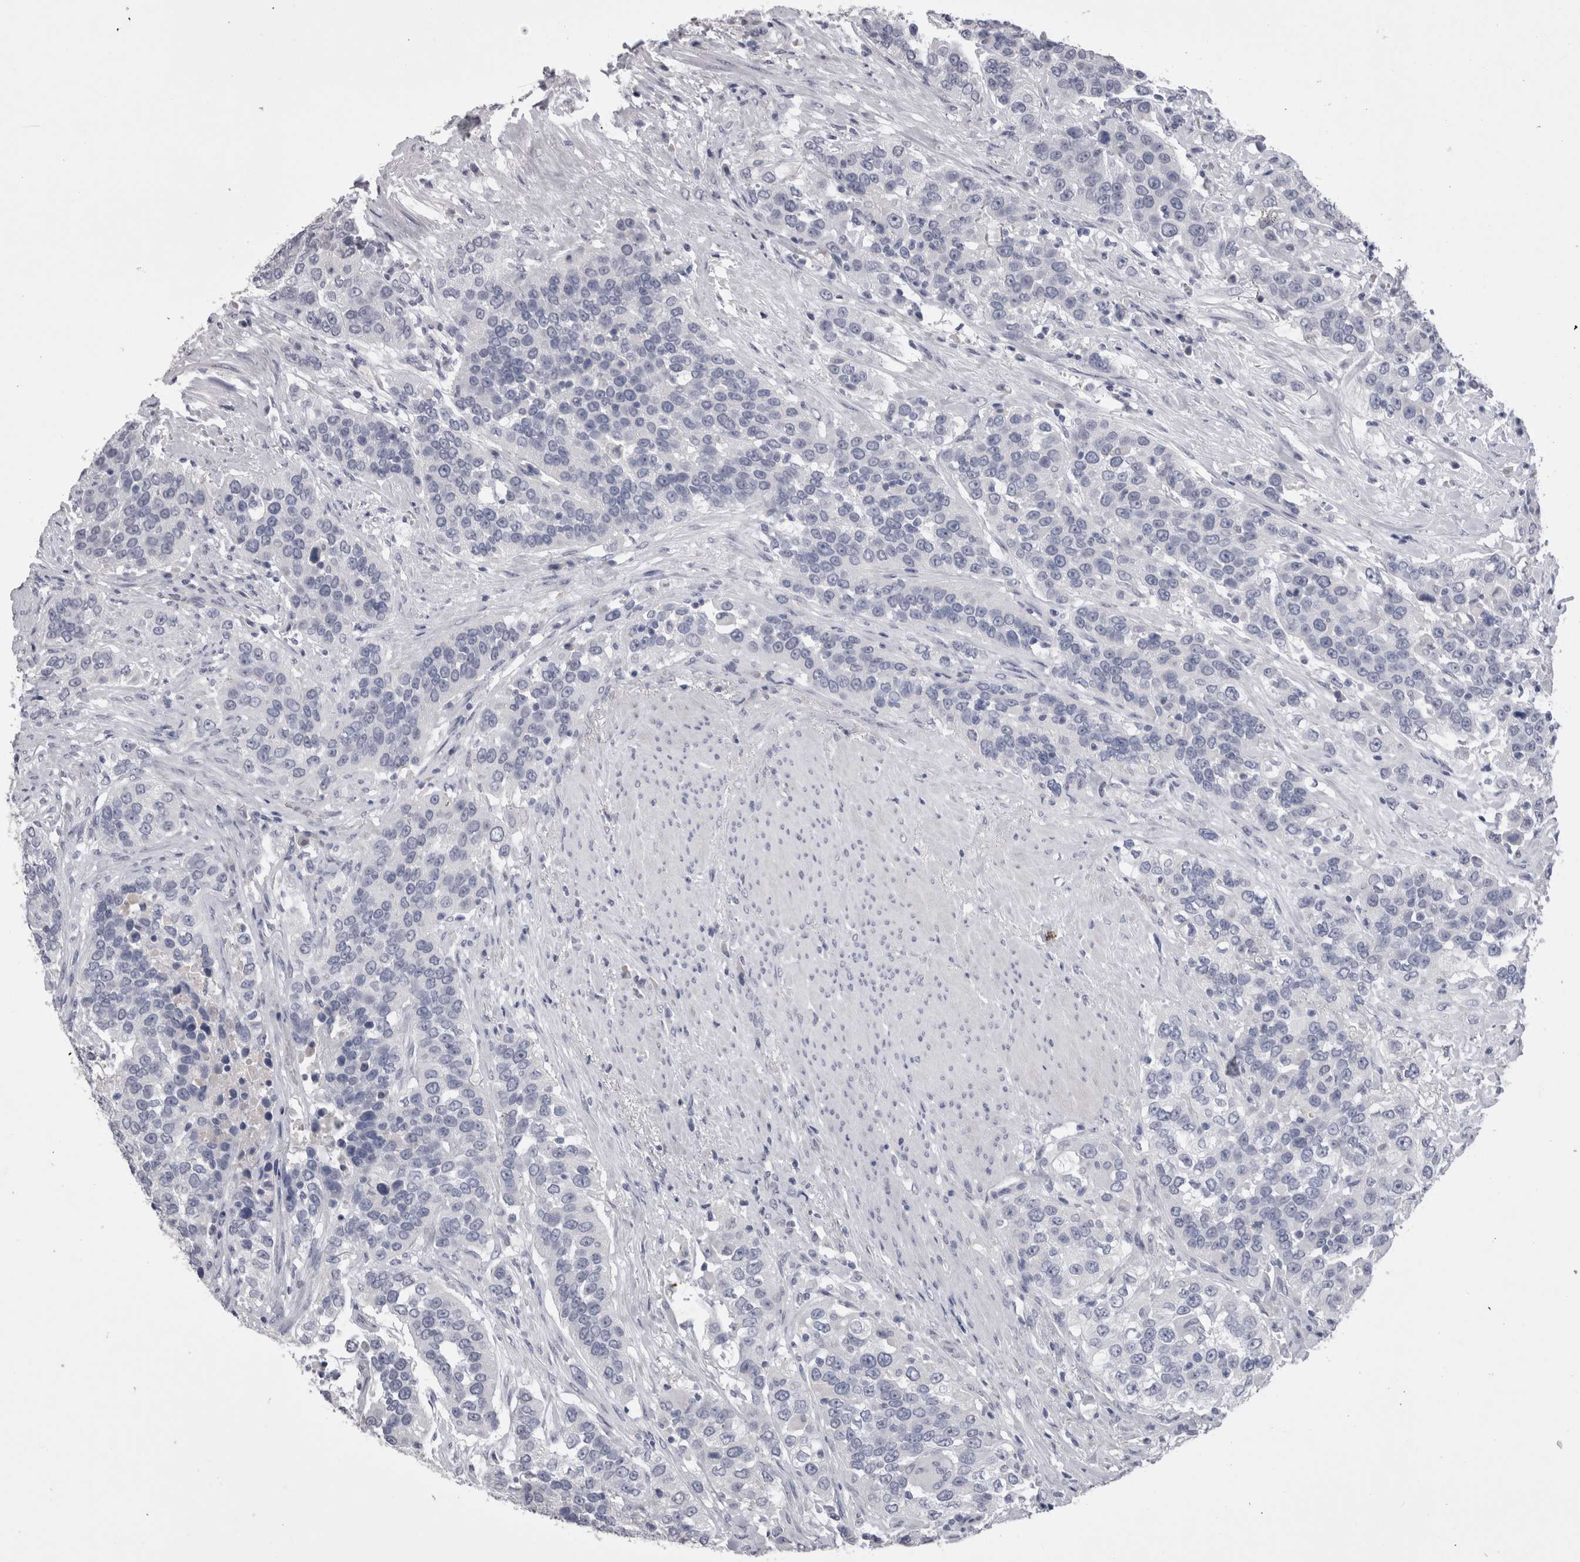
{"staining": {"intensity": "negative", "quantity": "none", "location": "none"}, "tissue": "urothelial cancer", "cell_type": "Tumor cells", "image_type": "cancer", "snomed": [{"axis": "morphology", "description": "Urothelial carcinoma, High grade"}, {"axis": "topography", "description": "Urinary bladder"}], "caption": "Immunohistochemistry (IHC) of urothelial cancer exhibits no positivity in tumor cells.", "gene": "CDHR5", "patient": {"sex": "female", "age": 80}}